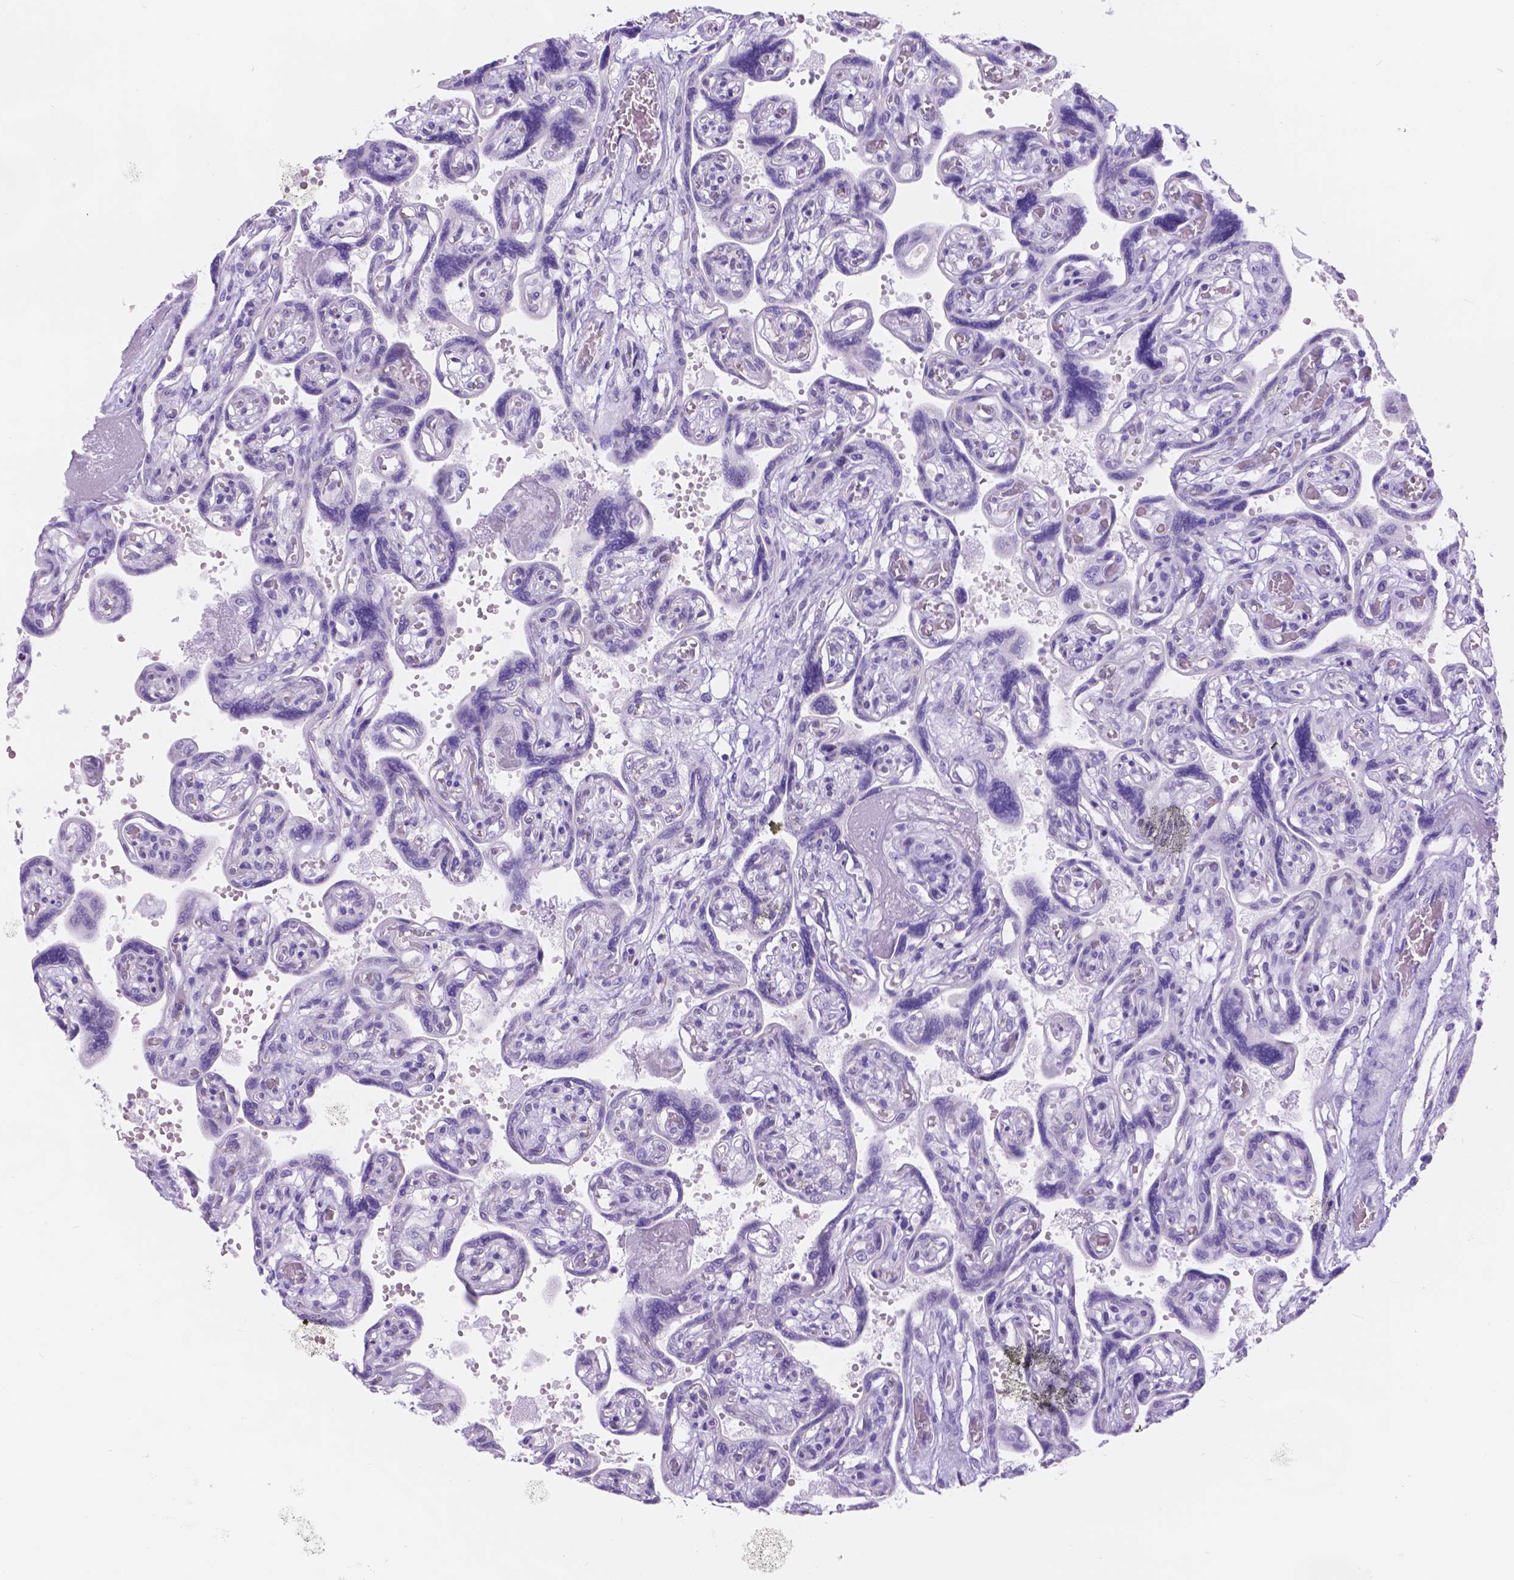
{"staining": {"intensity": "negative", "quantity": "none", "location": "none"}, "tissue": "placenta", "cell_type": "Decidual cells", "image_type": "normal", "snomed": [{"axis": "morphology", "description": "Normal tissue, NOS"}, {"axis": "topography", "description": "Placenta"}], "caption": "Immunohistochemistry histopathology image of unremarkable placenta: human placenta stained with DAB (3,3'-diaminobenzidine) shows no significant protein staining in decidual cells.", "gene": "DCC", "patient": {"sex": "female", "age": 32}}